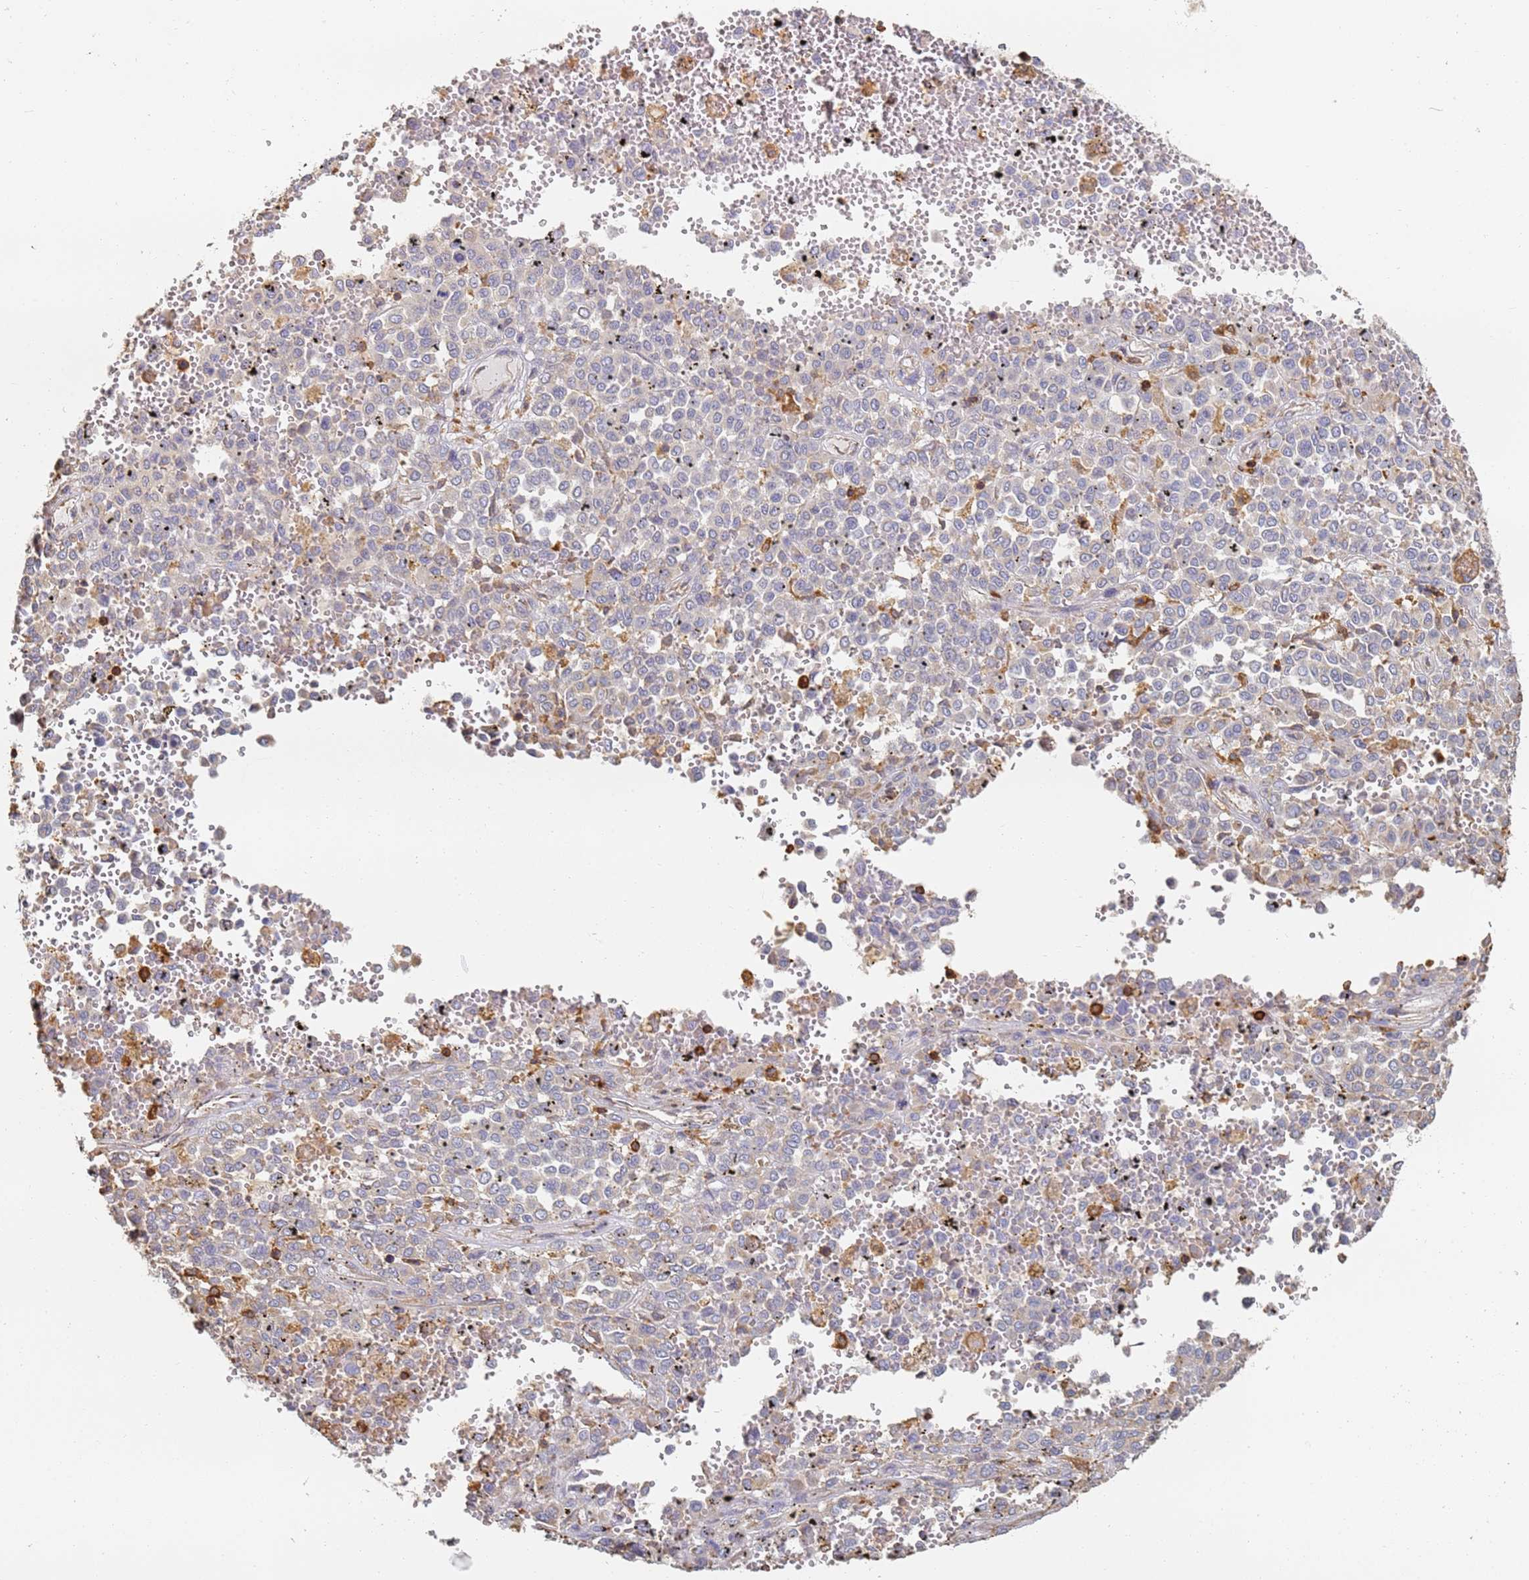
{"staining": {"intensity": "negative", "quantity": "none", "location": "none"}, "tissue": "melanoma", "cell_type": "Tumor cells", "image_type": "cancer", "snomed": [{"axis": "morphology", "description": "Malignant melanoma, Metastatic site"}, {"axis": "topography", "description": "Pancreas"}], "caption": "Protein analysis of melanoma reveals no significant expression in tumor cells.", "gene": "BIN2", "patient": {"sex": "female", "age": 30}}